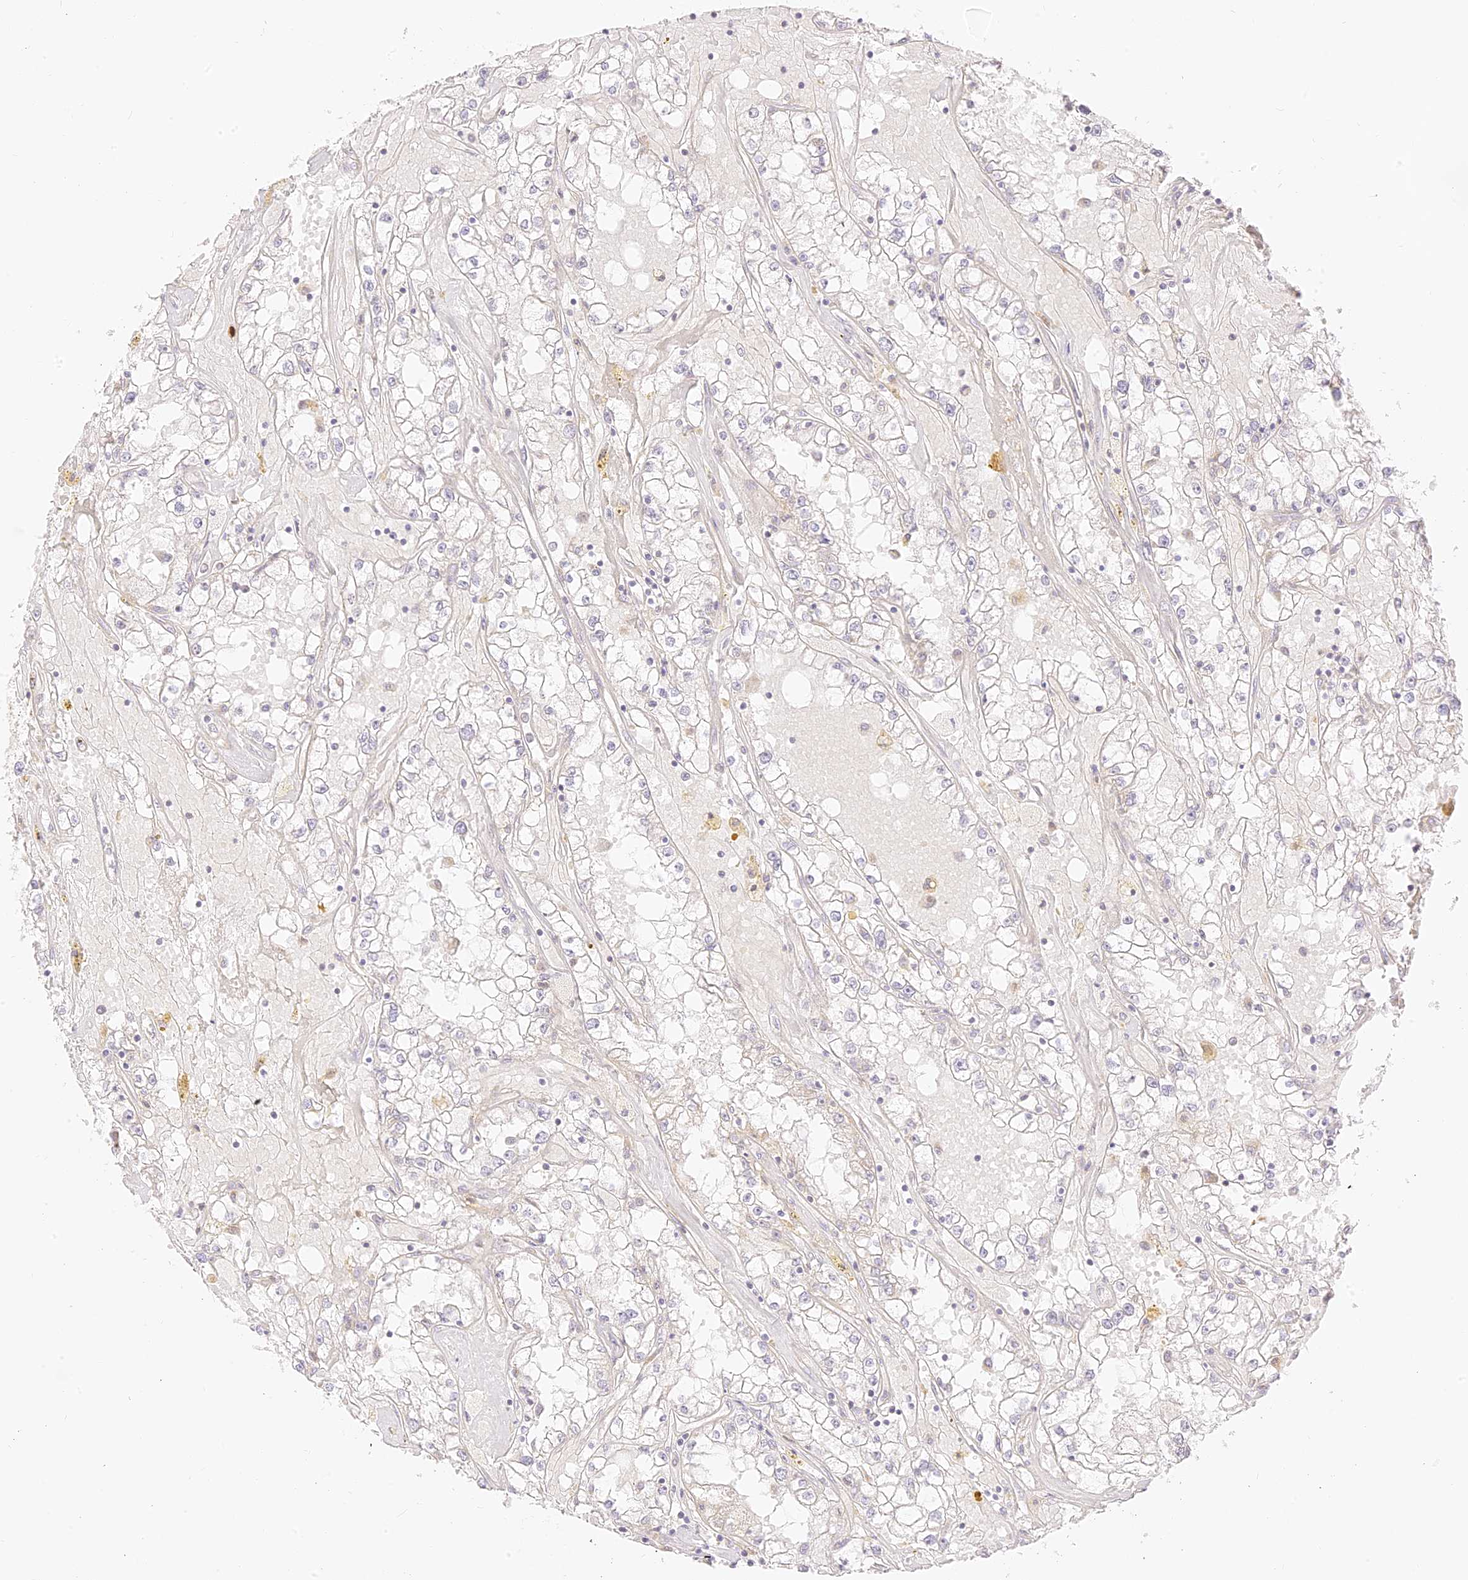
{"staining": {"intensity": "negative", "quantity": "none", "location": "none"}, "tissue": "renal cancer", "cell_type": "Tumor cells", "image_type": "cancer", "snomed": [{"axis": "morphology", "description": "Adenocarcinoma, NOS"}, {"axis": "topography", "description": "Kidney"}], "caption": "Tumor cells show no significant expression in renal cancer. The staining was performed using DAB to visualize the protein expression in brown, while the nuclei were stained in blue with hematoxylin (Magnification: 20x).", "gene": "LRRC15", "patient": {"sex": "male", "age": 56}}